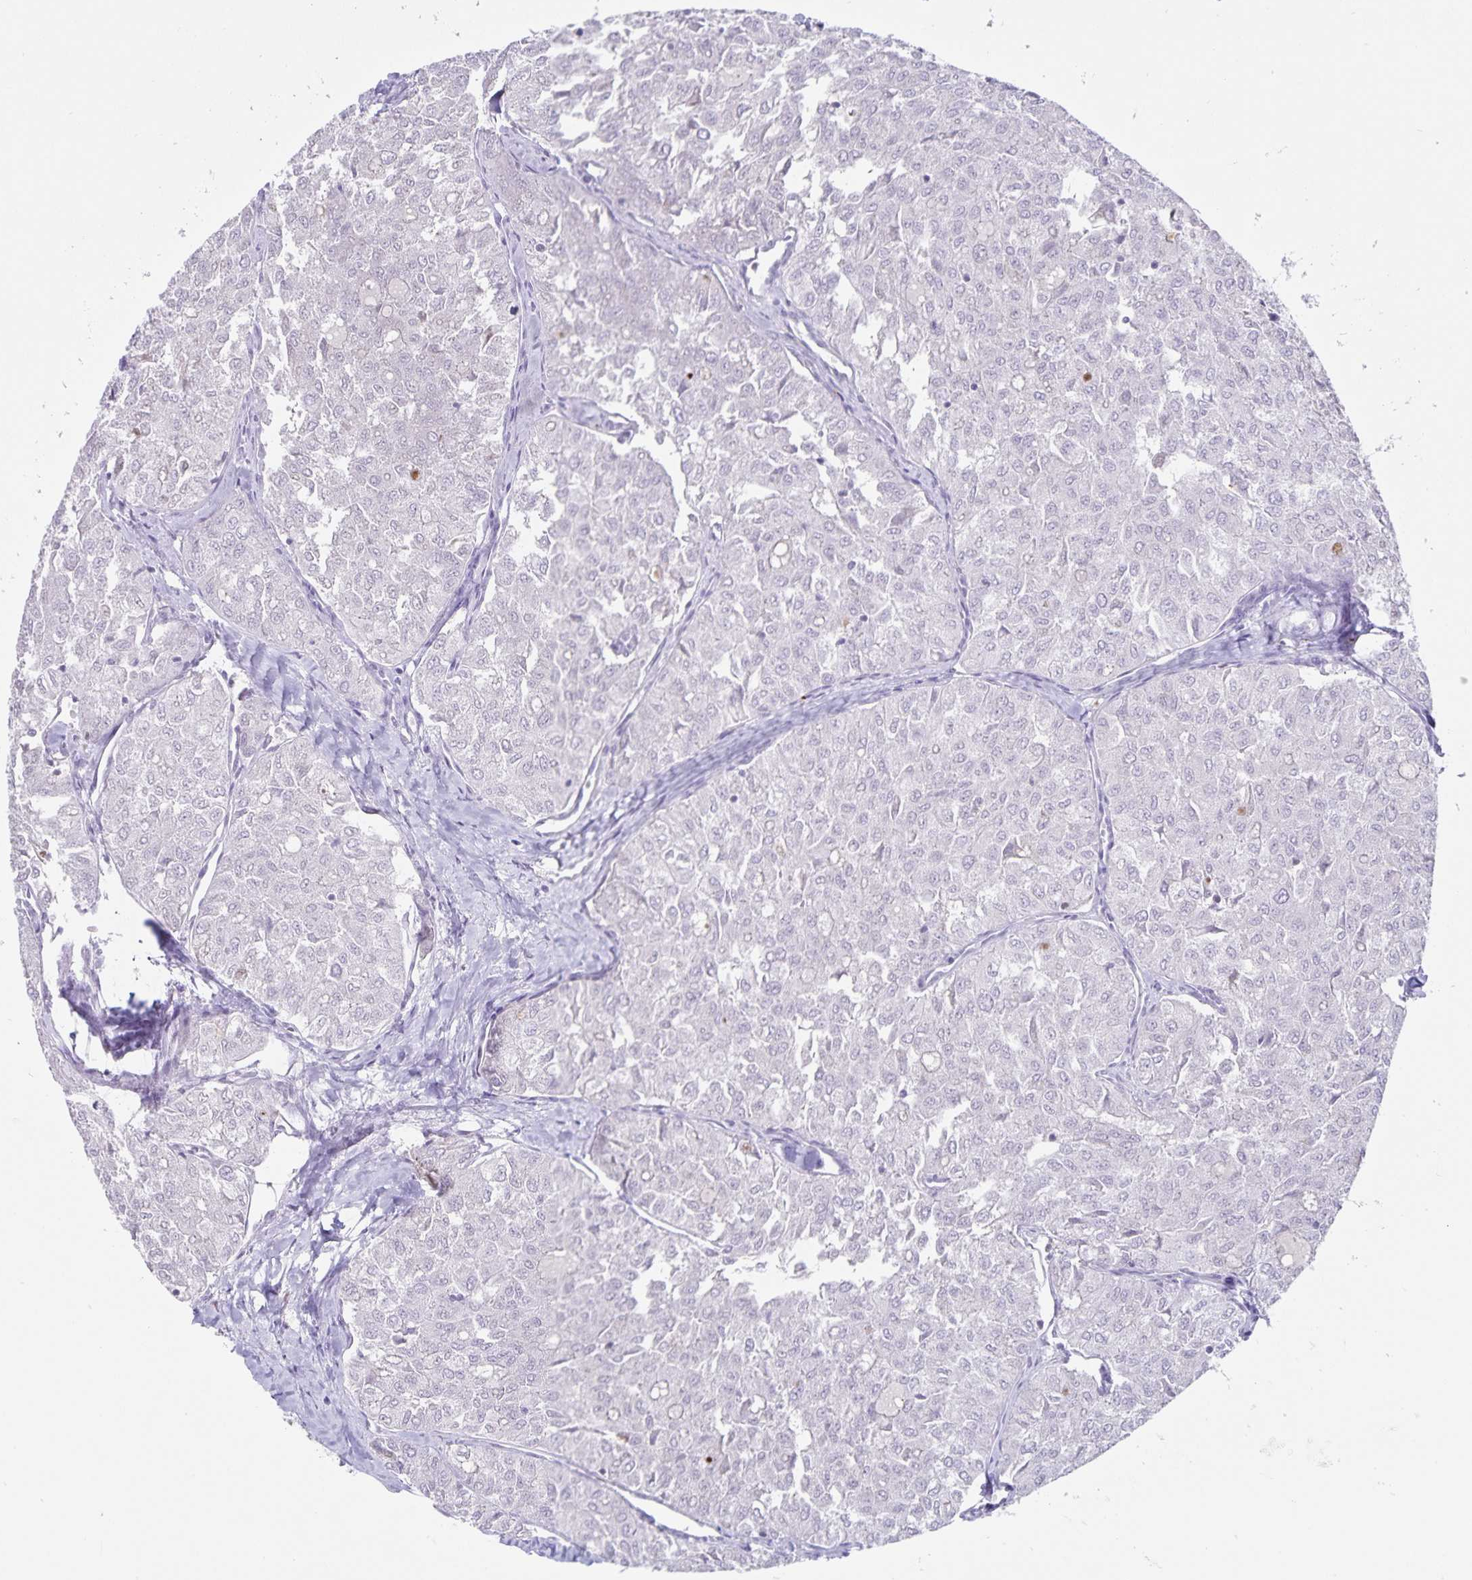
{"staining": {"intensity": "strong", "quantity": "25%-75%", "location": "cytoplasmic/membranous"}, "tissue": "thyroid cancer", "cell_type": "Tumor cells", "image_type": "cancer", "snomed": [{"axis": "morphology", "description": "Follicular adenoma carcinoma, NOS"}, {"axis": "topography", "description": "Thyroid gland"}], "caption": "A photomicrograph showing strong cytoplasmic/membranous positivity in approximately 25%-75% of tumor cells in thyroid follicular adenoma carcinoma, as visualized by brown immunohistochemical staining.", "gene": "C11orf42", "patient": {"sex": "male", "age": 75}}